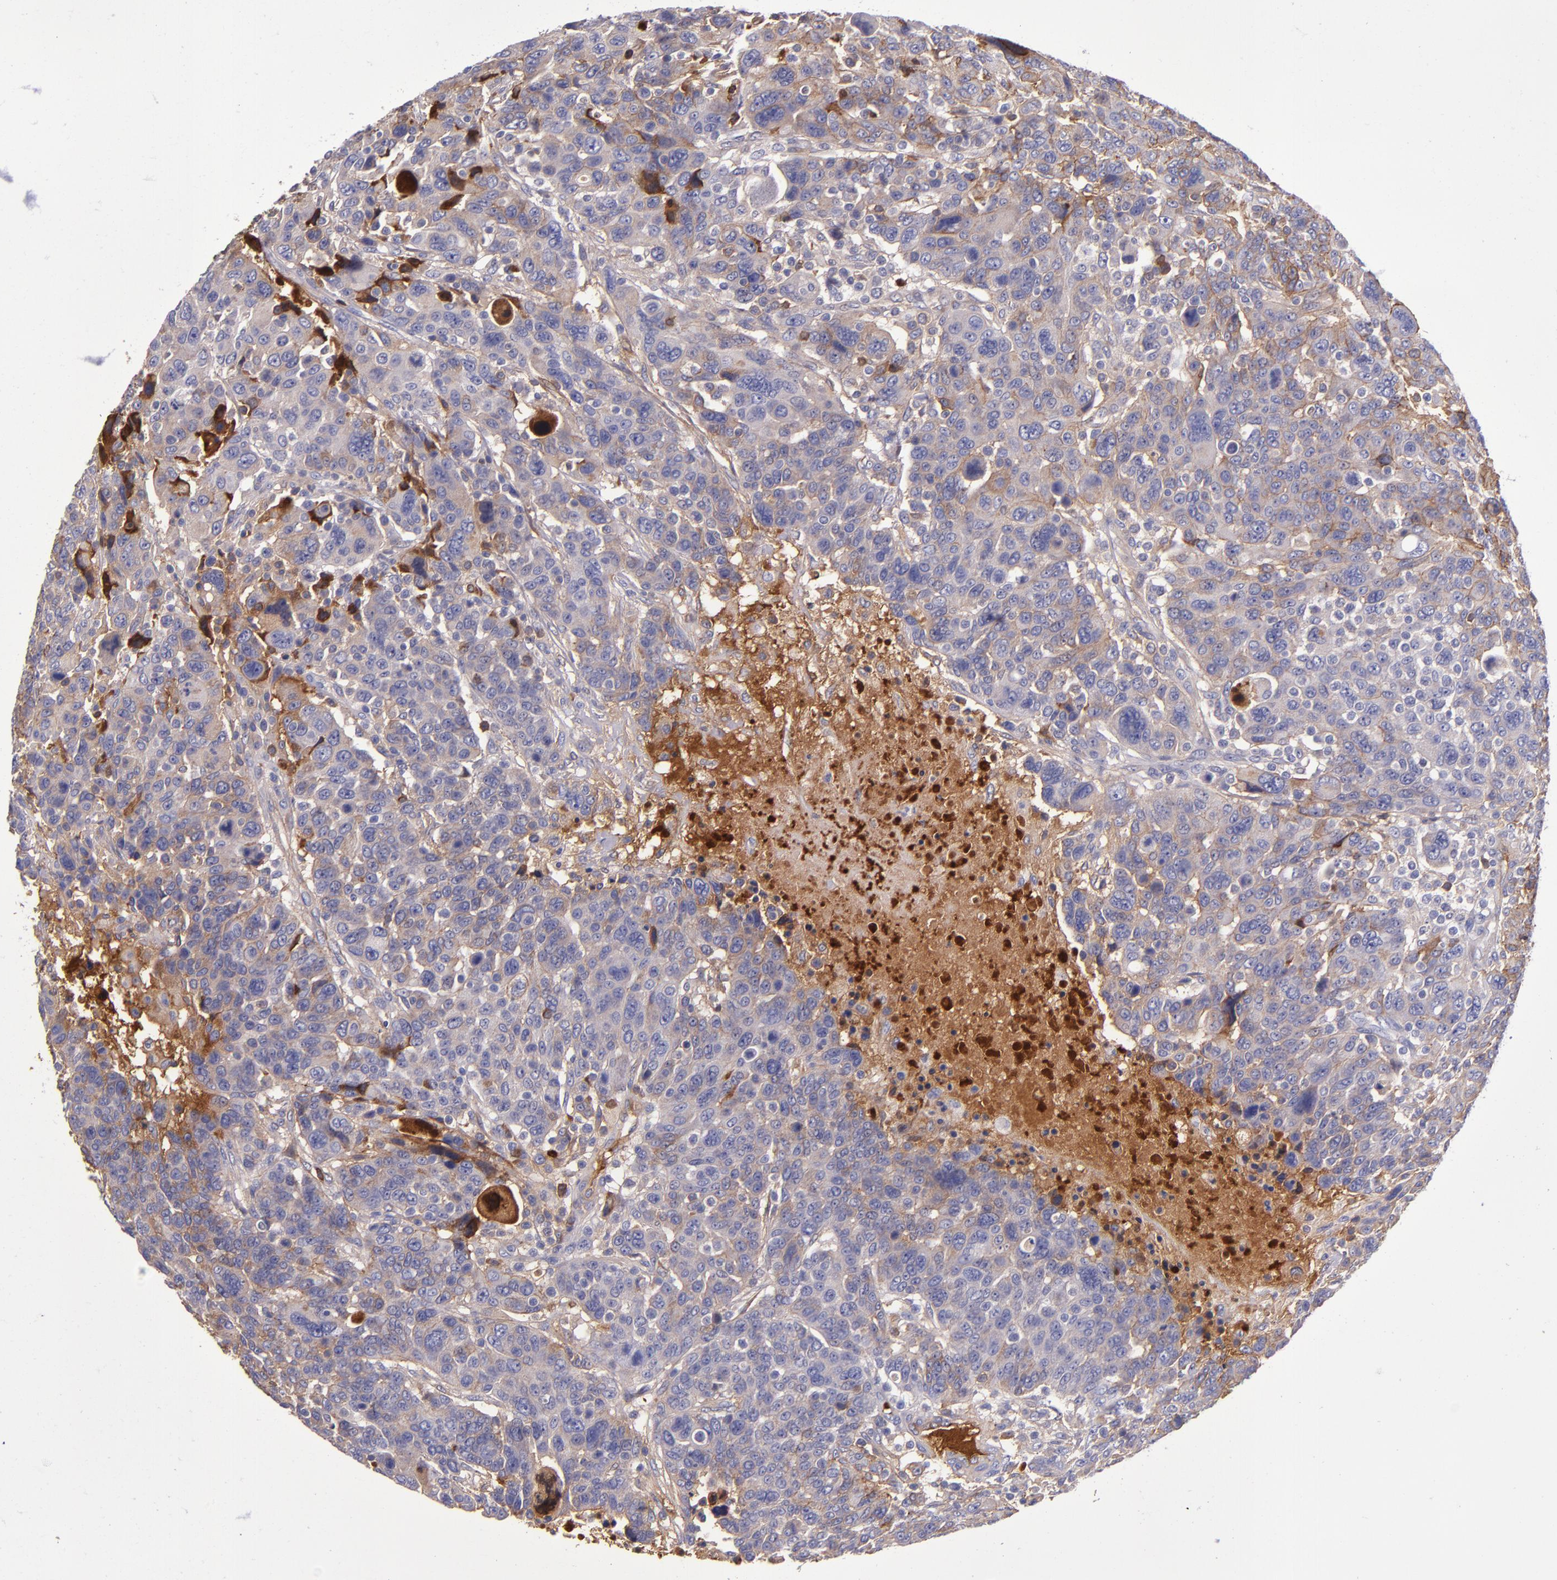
{"staining": {"intensity": "moderate", "quantity": "25%-75%", "location": "cytoplasmic/membranous"}, "tissue": "breast cancer", "cell_type": "Tumor cells", "image_type": "cancer", "snomed": [{"axis": "morphology", "description": "Duct carcinoma"}, {"axis": "topography", "description": "Breast"}], "caption": "High-magnification brightfield microscopy of breast cancer (infiltrating ductal carcinoma) stained with DAB (brown) and counterstained with hematoxylin (blue). tumor cells exhibit moderate cytoplasmic/membranous positivity is appreciated in approximately25%-75% of cells. Nuclei are stained in blue.", "gene": "CLEC3B", "patient": {"sex": "female", "age": 37}}